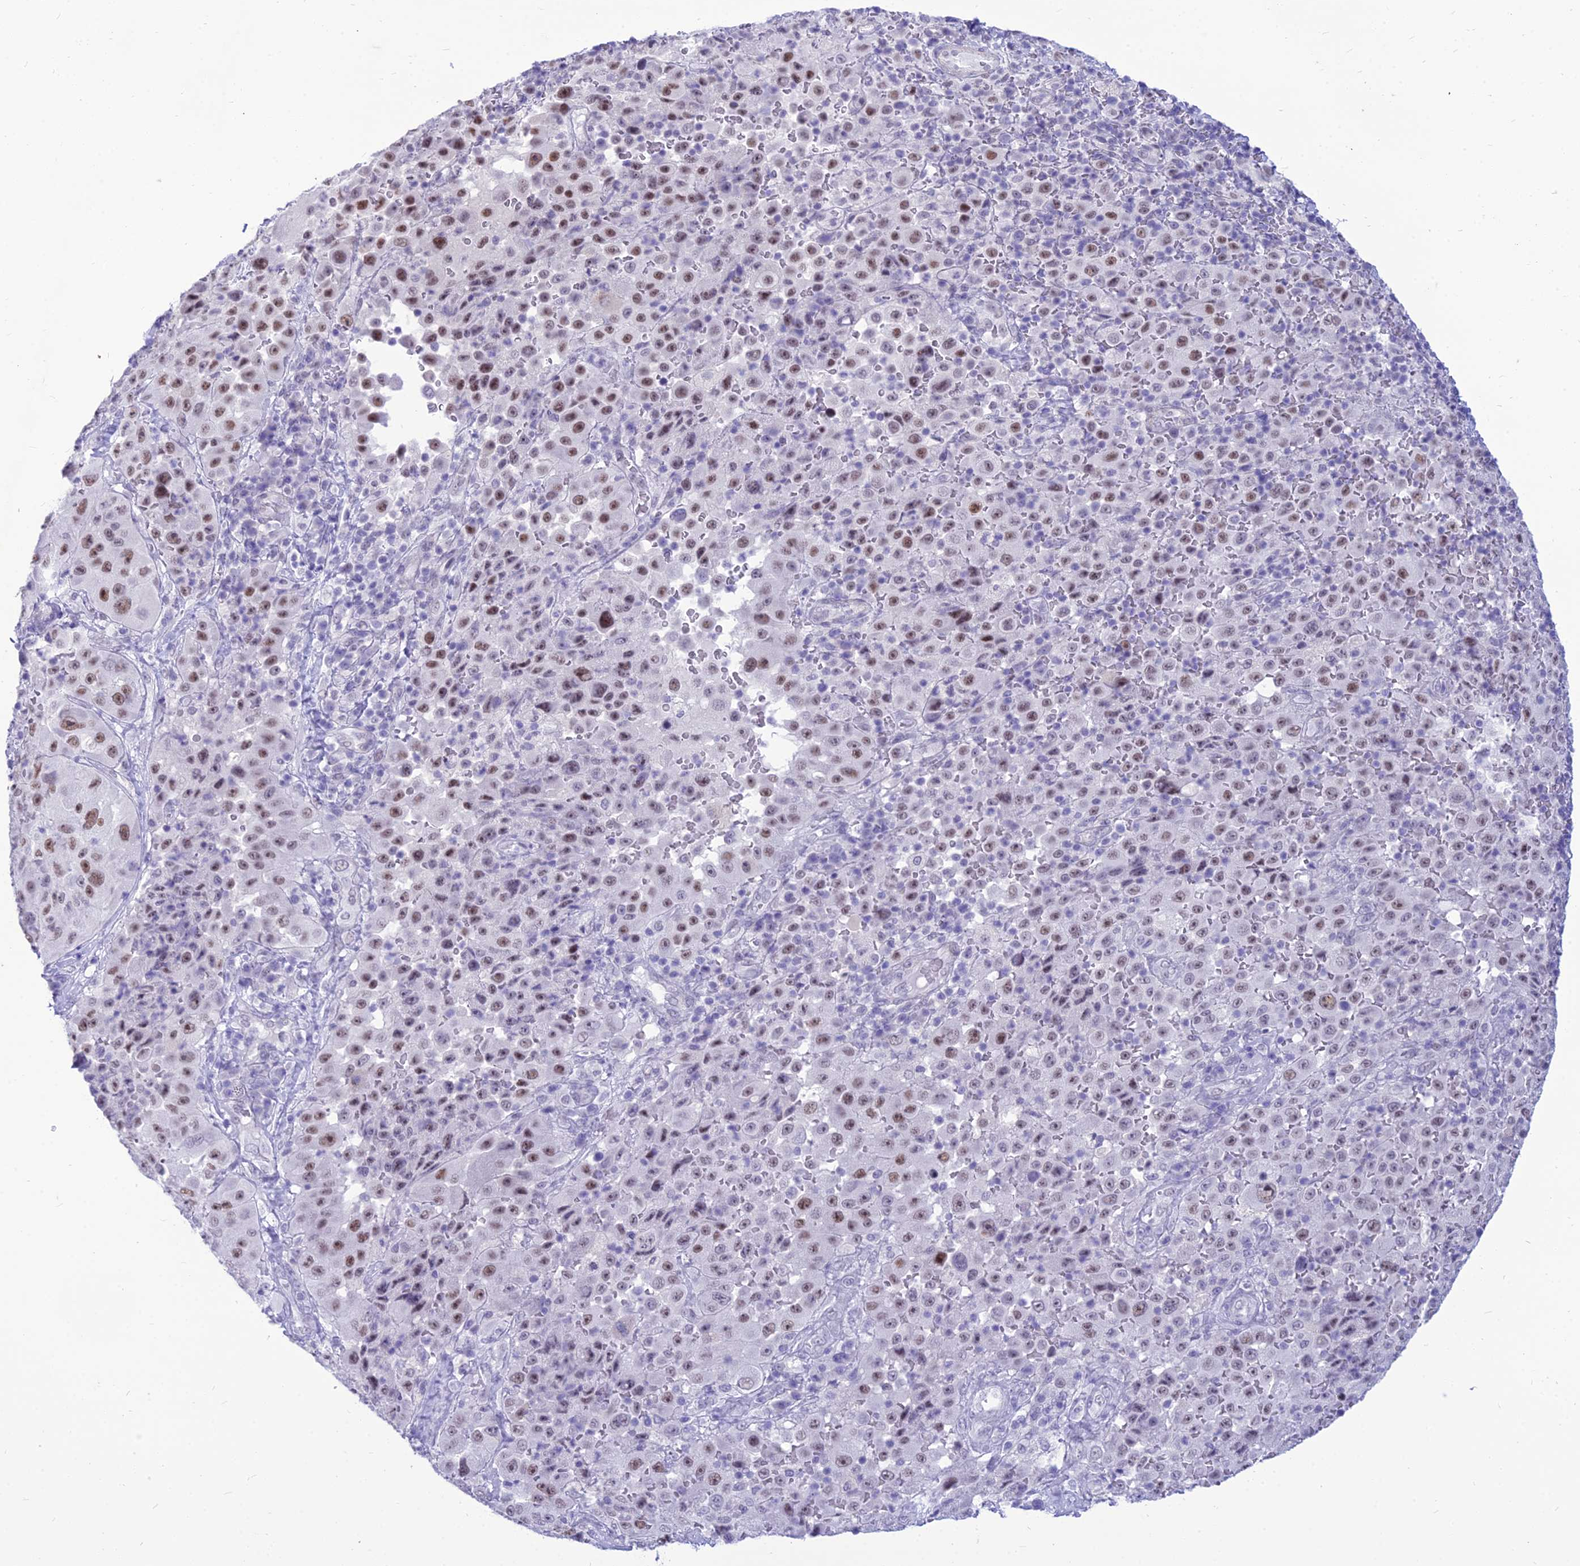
{"staining": {"intensity": "moderate", "quantity": "25%-75%", "location": "nuclear"}, "tissue": "melanoma", "cell_type": "Tumor cells", "image_type": "cancer", "snomed": [{"axis": "morphology", "description": "Malignant melanoma, Metastatic site"}, {"axis": "topography", "description": "Lymph node"}], "caption": "Moderate nuclear expression is present in about 25%-75% of tumor cells in malignant melanoma (metastatic site). (DAB (3,3'-diaminobenzidine) IHC with brightfield microscopy, high magnification).", "gene": "DHX40", "patient": {"sex": "male", "age": 62}}